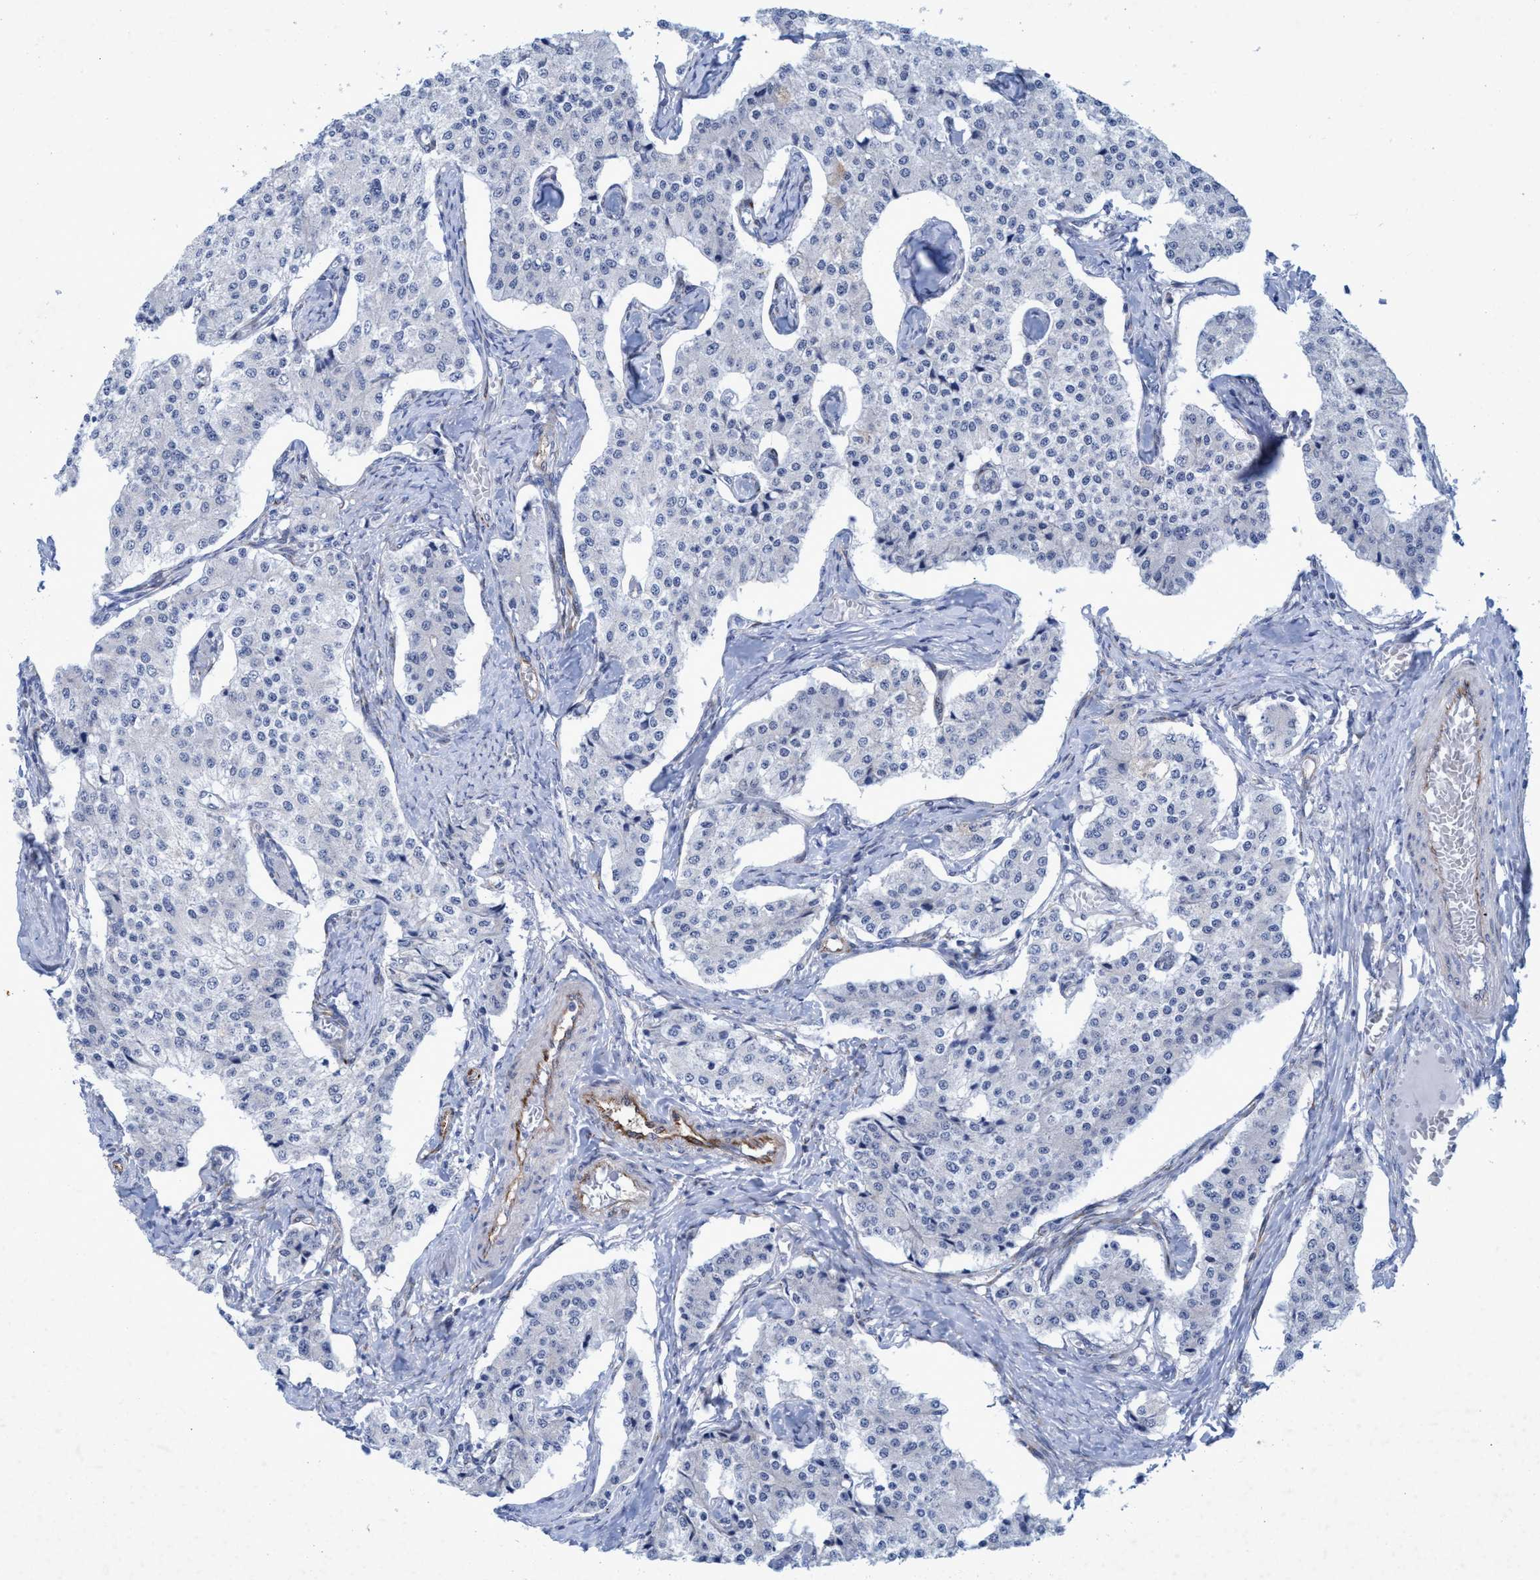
{"staining": {"intensity": "negative", "quantity": "none", "location": "none"}, "tissue": "carcinoid", "cell_type": "Tumor cells", "image_type": "cancer", "snomed": [{"axis": "morphology", "description": "Carcinoid, malignant, NOS"}, {"axis": "topography", "description": "Colon"}], "caption": "DAB immunohistochemical staining of human carcinoid demonstrates no significant positivity in tumor cells.", "gene": "SLC43A2", "patient": {"sex": "female", "age": 52}}